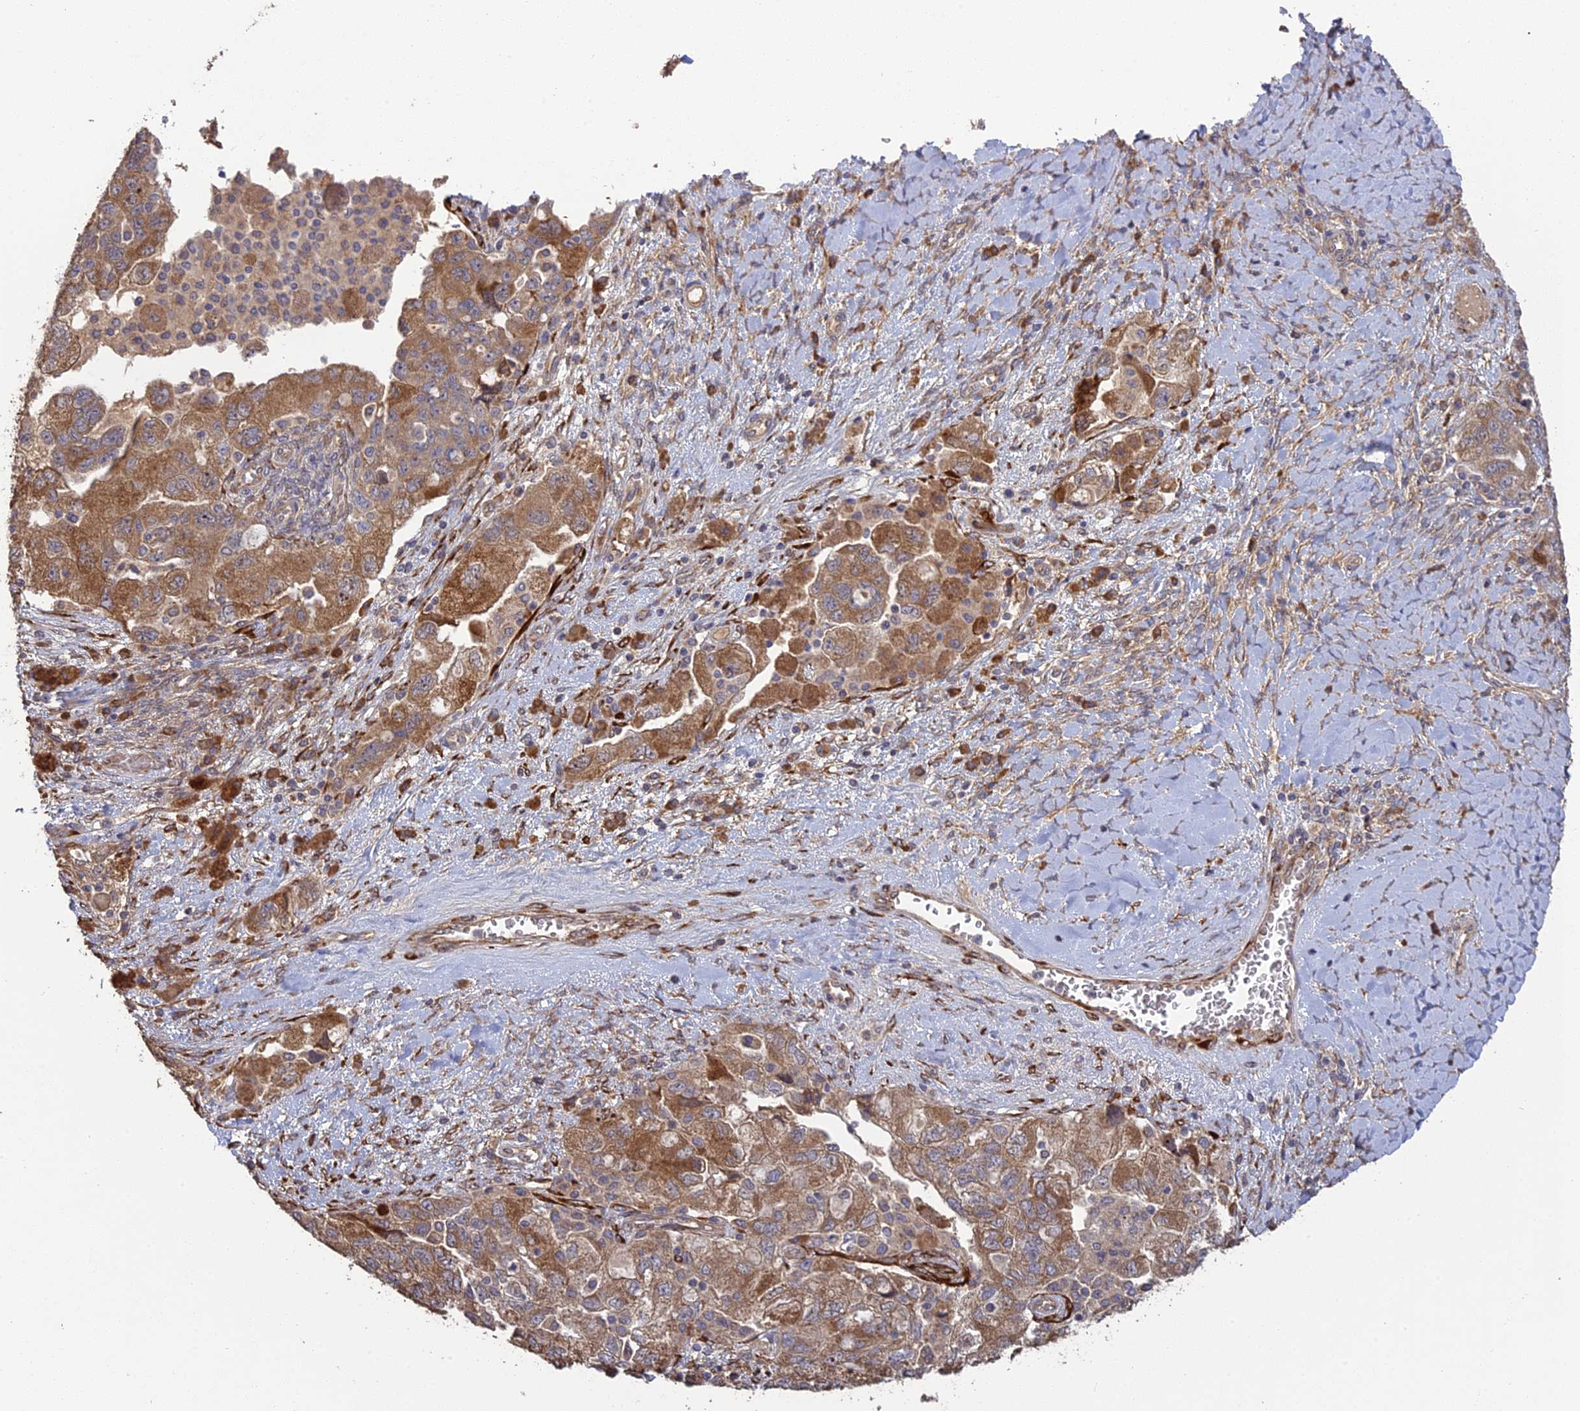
{"staining": {"intensity": "moderate", "quantity": ">75%", "location": "cytoplasmic/membranous"}, "tissue": "ovarian cancer", "cell_type": "Tumor cells", "image_type": "cancer", "snomed": [{"axis": "morphology", "description": "Carcinoma, NOS"}, {"axis": "morphology", "description": "Cystadenocarcinoma, serous, NOS"}, {"axis": "topography", "description": "Ovary"}], "caption": "Moderate cytoplasmic/membranous protein expression is appreciated in approximately >75% of tumor cells in ovarian cancer (serous cystadenocarcinoma).", "gene": "PPIC", "patient": {"sex": "female", "age": 69}}